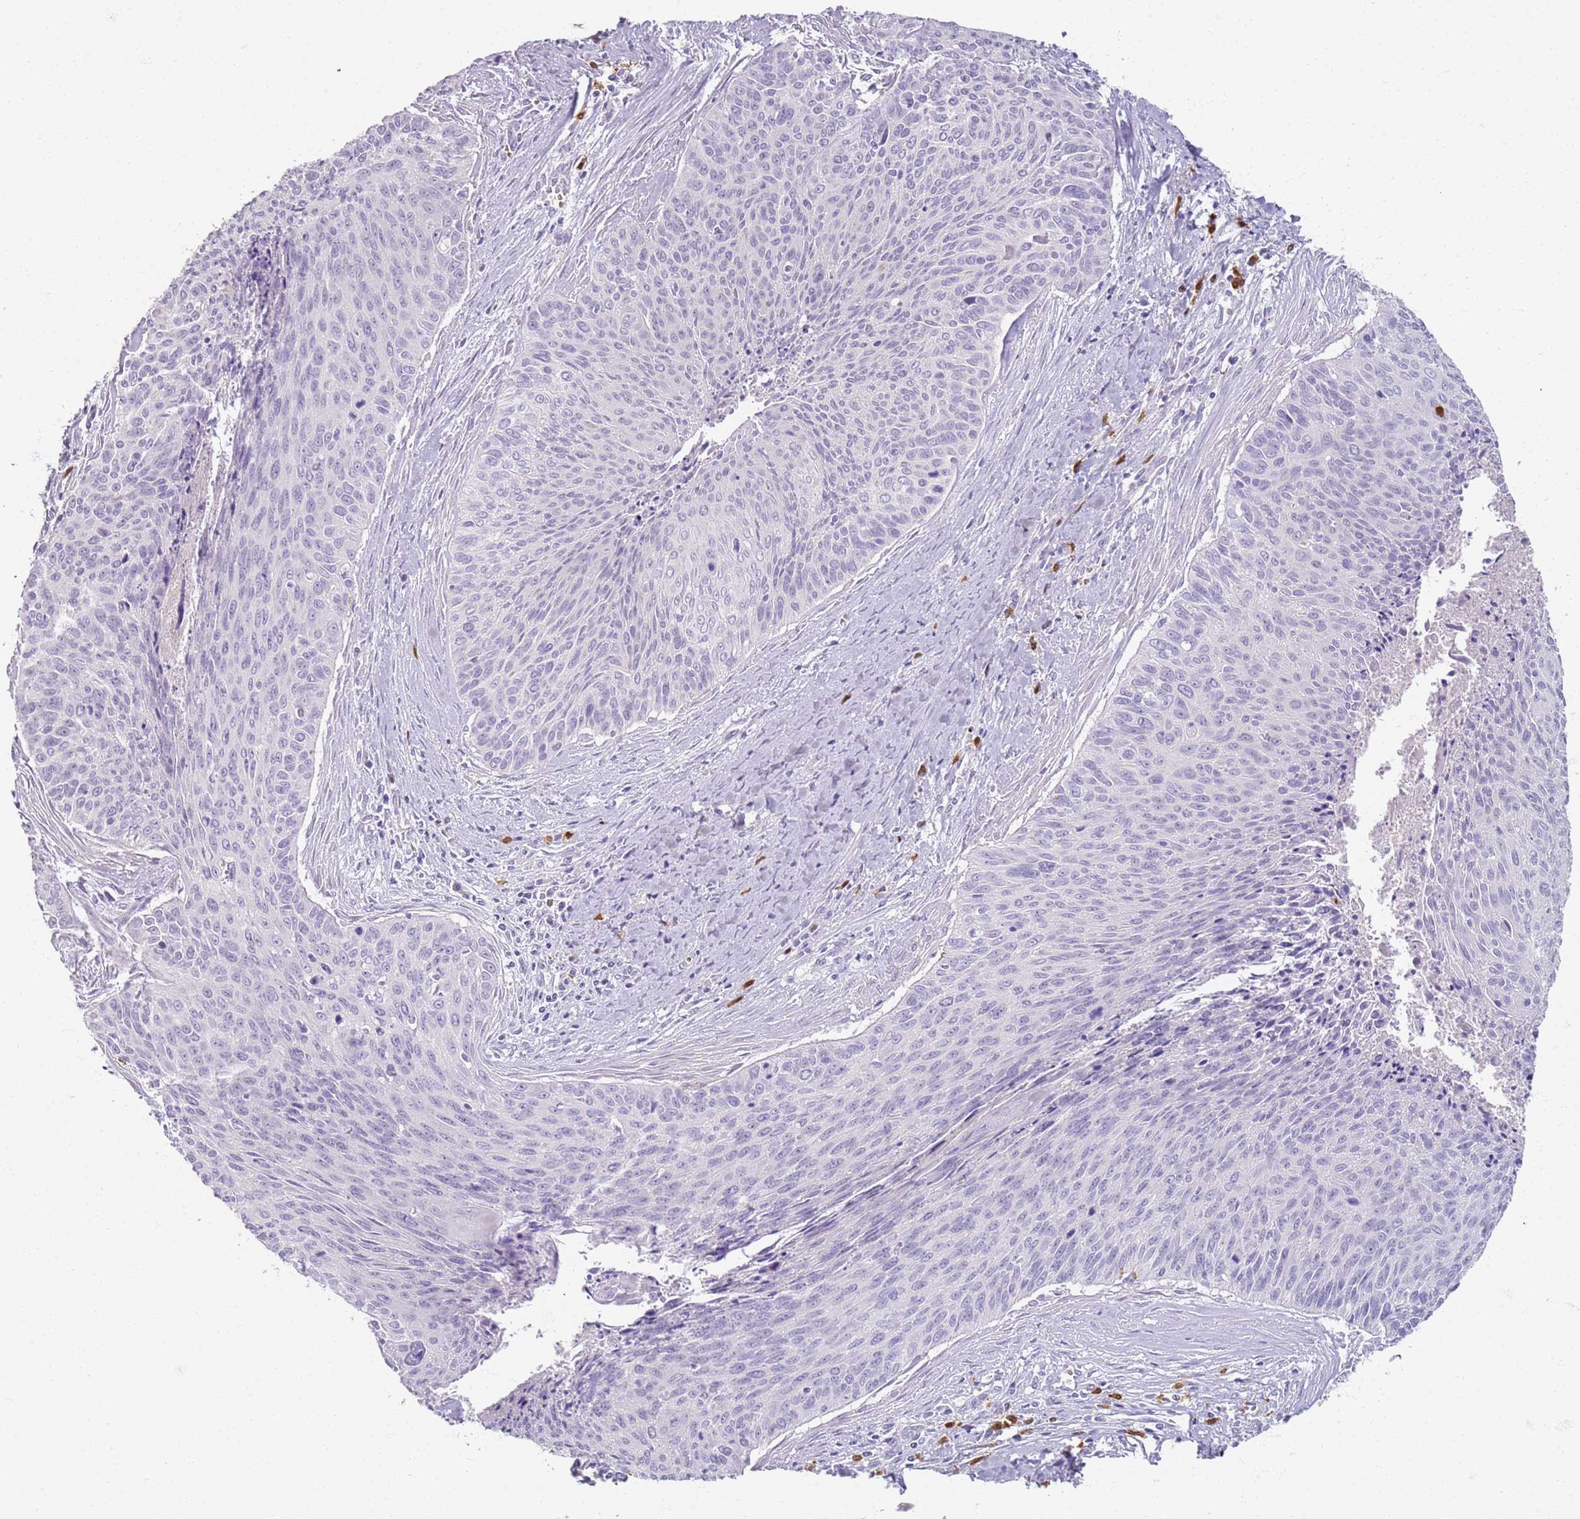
{"staining": {"intensity": "negative", "quantity": "none", "location": "none"}, "tissue": "cervical cancer", "cell_type": "Tumor cells", "image_type": "cancer", "snomed": [{"axis": "morphology", "description": "Squamous cell carcinoma, NOS"}, {"axis": "topography", "description": "Cervix"}], "caption": "IHC image of neoplastic tissue: human cervical cancer stained with DAB displays no significant protein expression in tumor cells.", "gene": "CD40LG", "patient": {"sex": "female", "age": 55}}